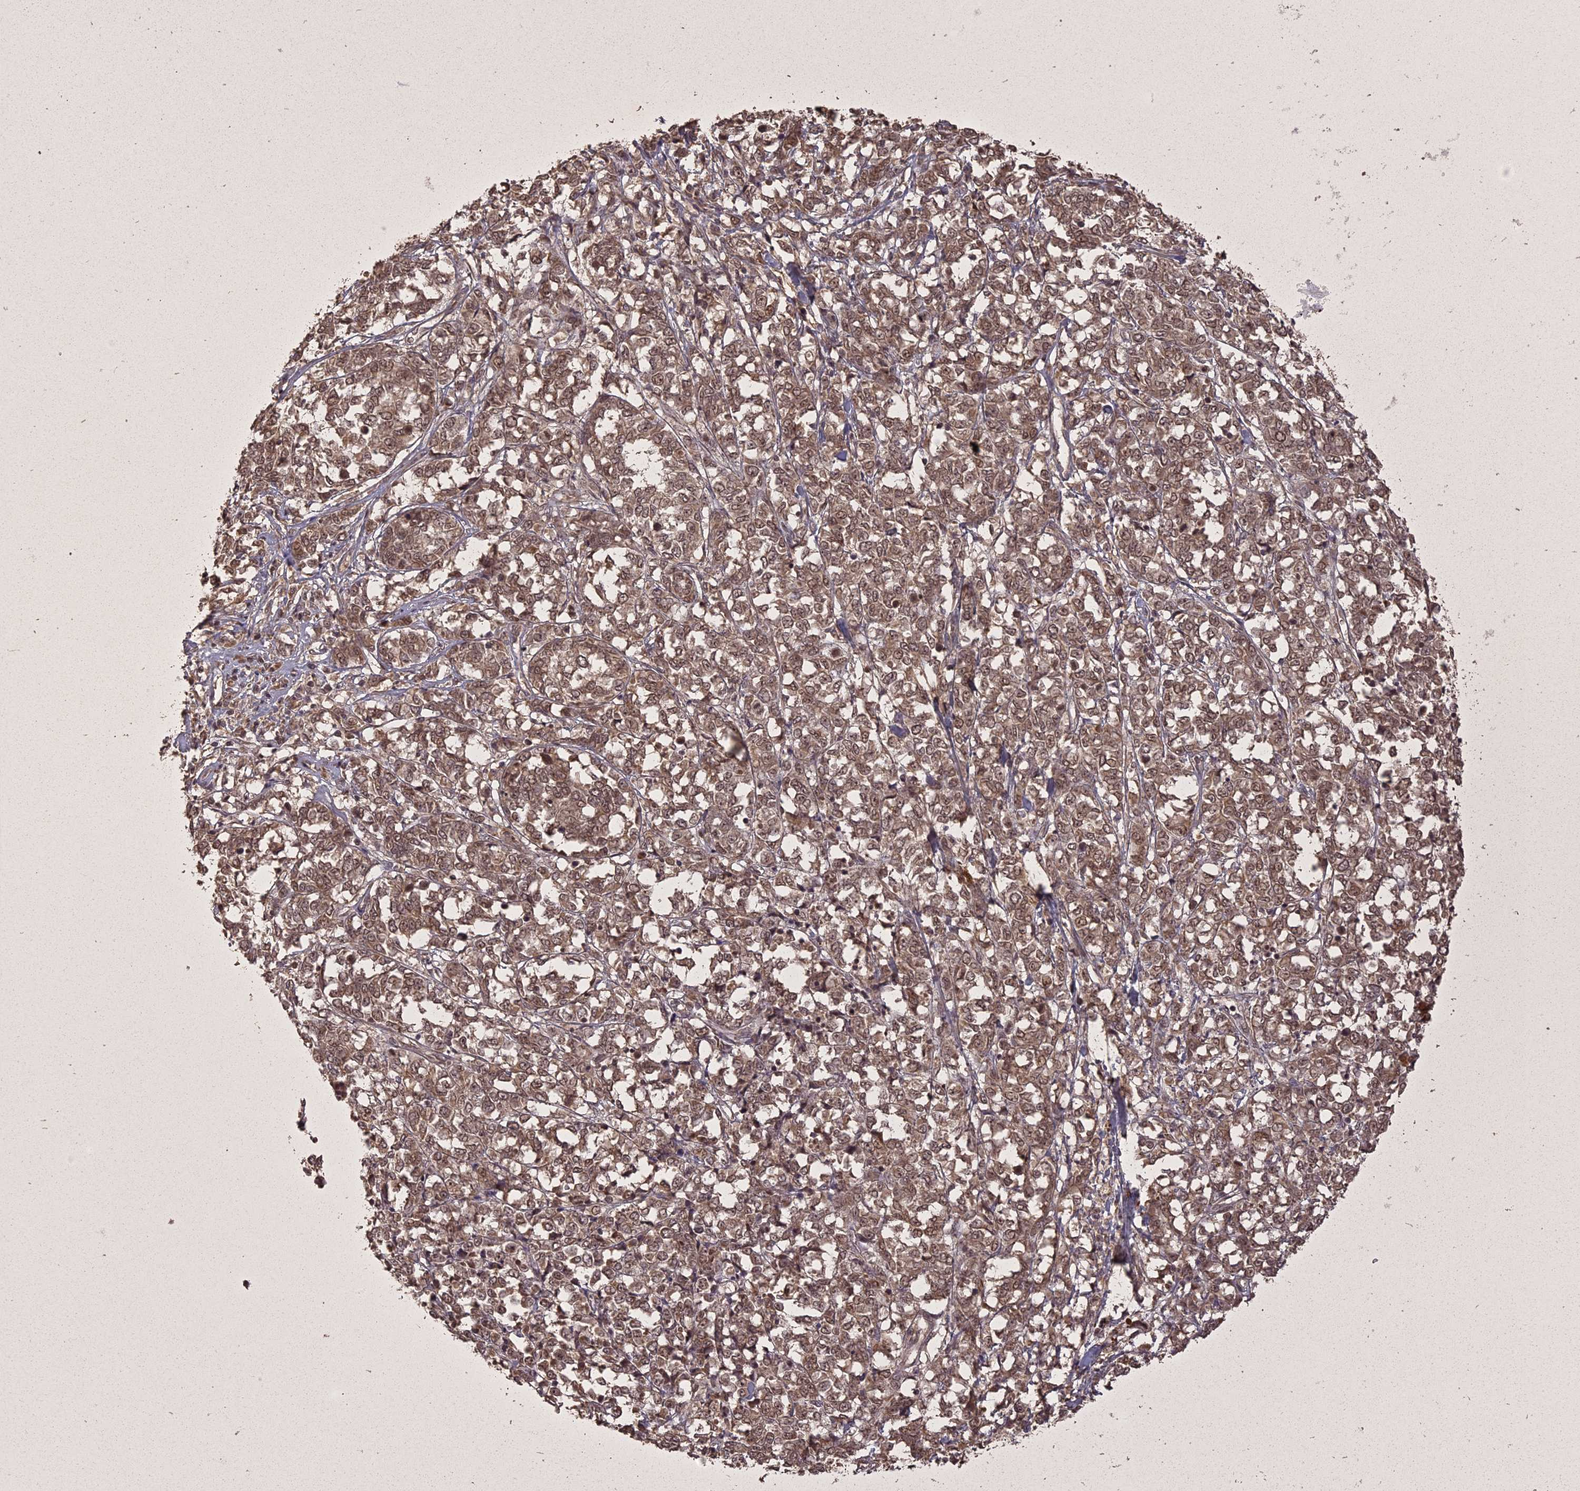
{"staining": {"intensity": "moderate", "quantity": ">75%", "location": "cytoplasmic/membranous,nuclear"}, "tissue": "melanoma", "cell_type": "Tumor cells", "image_type": "cancer", "snomed": [{"axis": "morphology", "description": "Malignant melanoma, NOS"}, {"axis": "topography", "description": "Skin"}], "caption": "Immunohistochemistry photomicrograph of neoplastic tissue: melanoma stained using immunohistochemistry shows medium levels of moderate protein expression localized specifically in the cytoplasmic/membranous and nuclear of tumor cells, appearing as a cytoplasmic/membranous and nuclear brown color.", "gene": "ING5", "patient": {"sex": "female", "age": 72}}